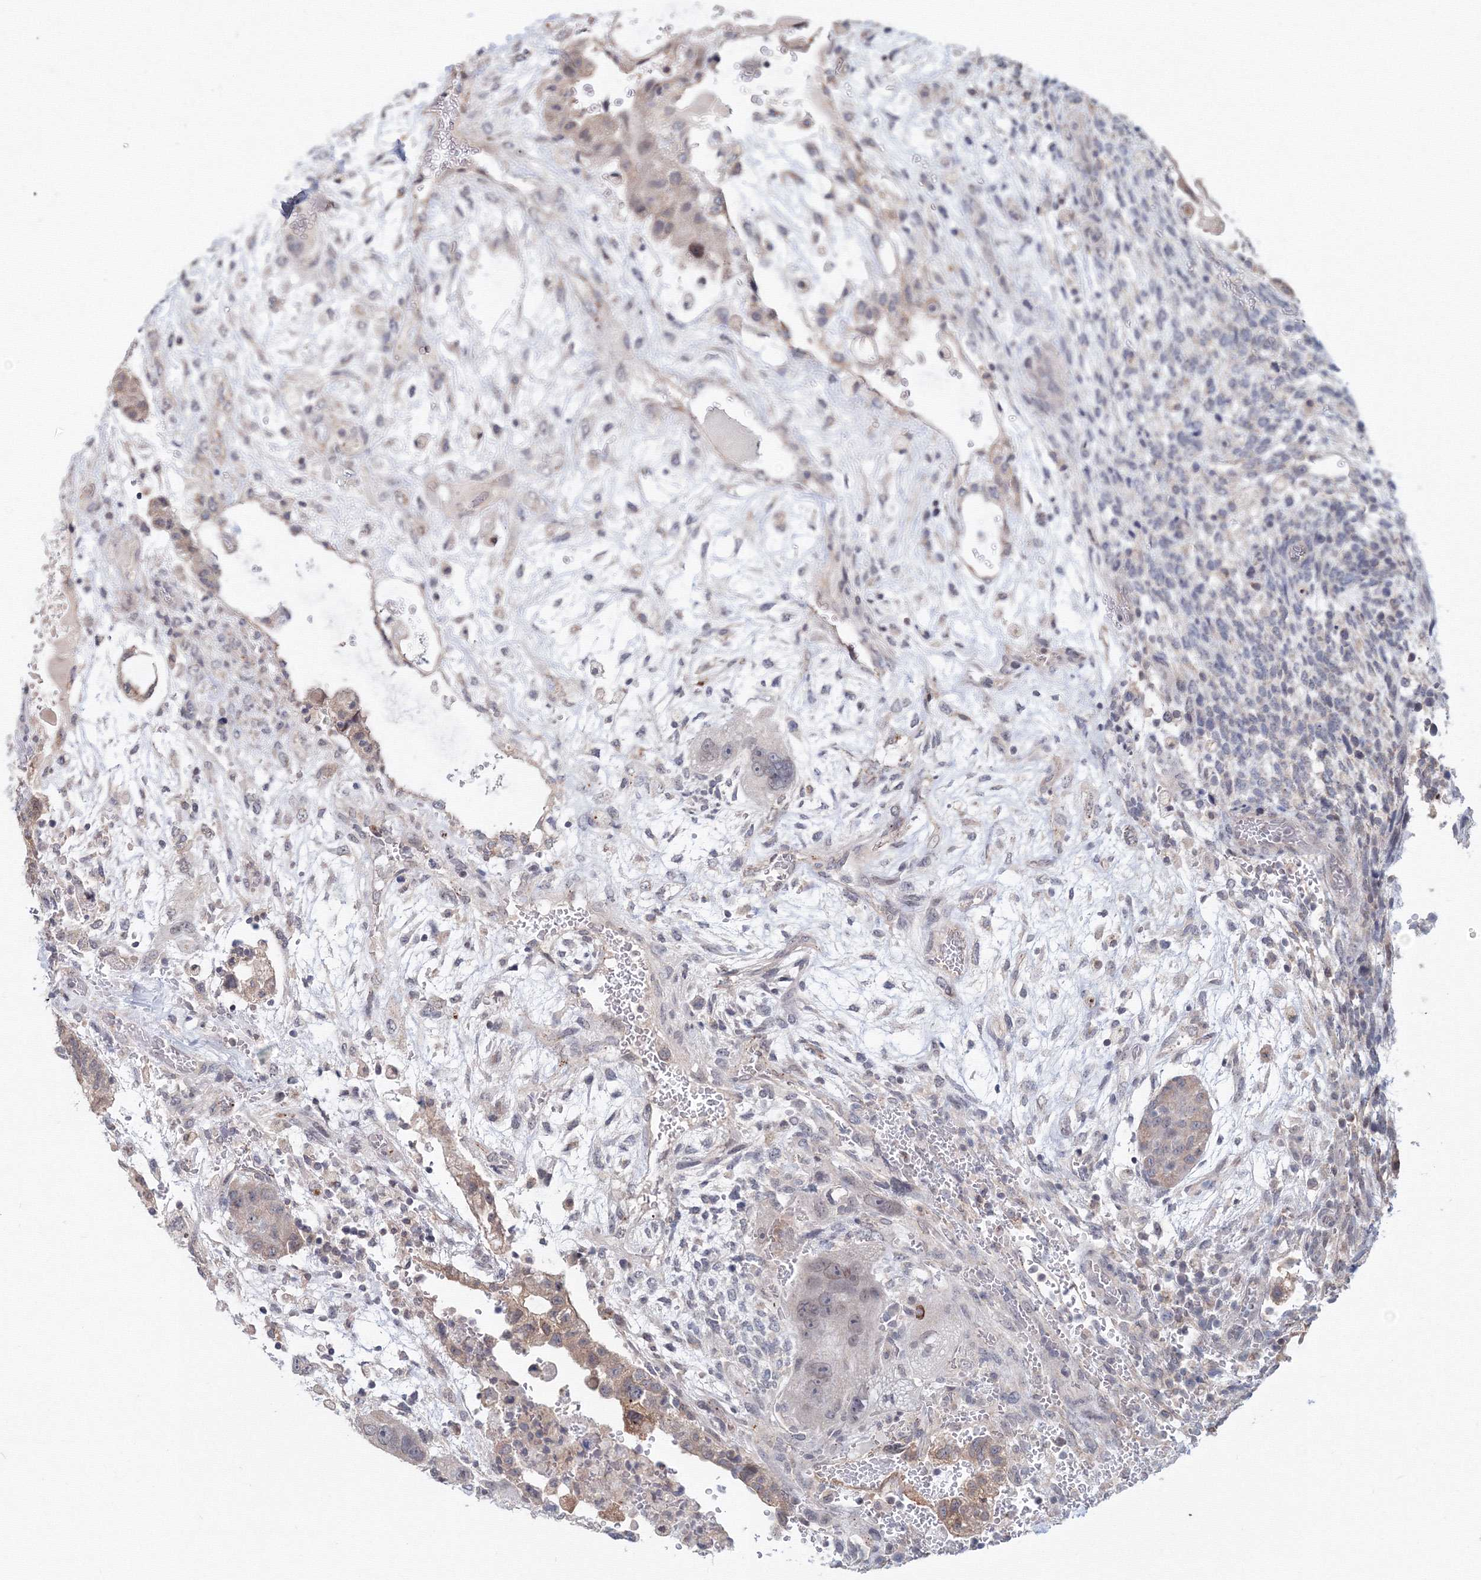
{"staining": {"intensity": "weak", "quantity": "<25%", "location": "cytoplasmic/membranous"}, "tissue": "testis cancer", "cell_type": "Tumor cells", "image_type": "cancer", "snomed": [{"axis": "morphology", "description": "Carcinoma, Embryonal, NOS"}, {"axis": "topography", "description": "Testis"}], "caption": "The histopathology image demonstrates no staining of tumor cells in testis cancer (embryonal carcinoma).", "gene": "SLC7A7", "patient": {"sex": "male", "age": 36}}